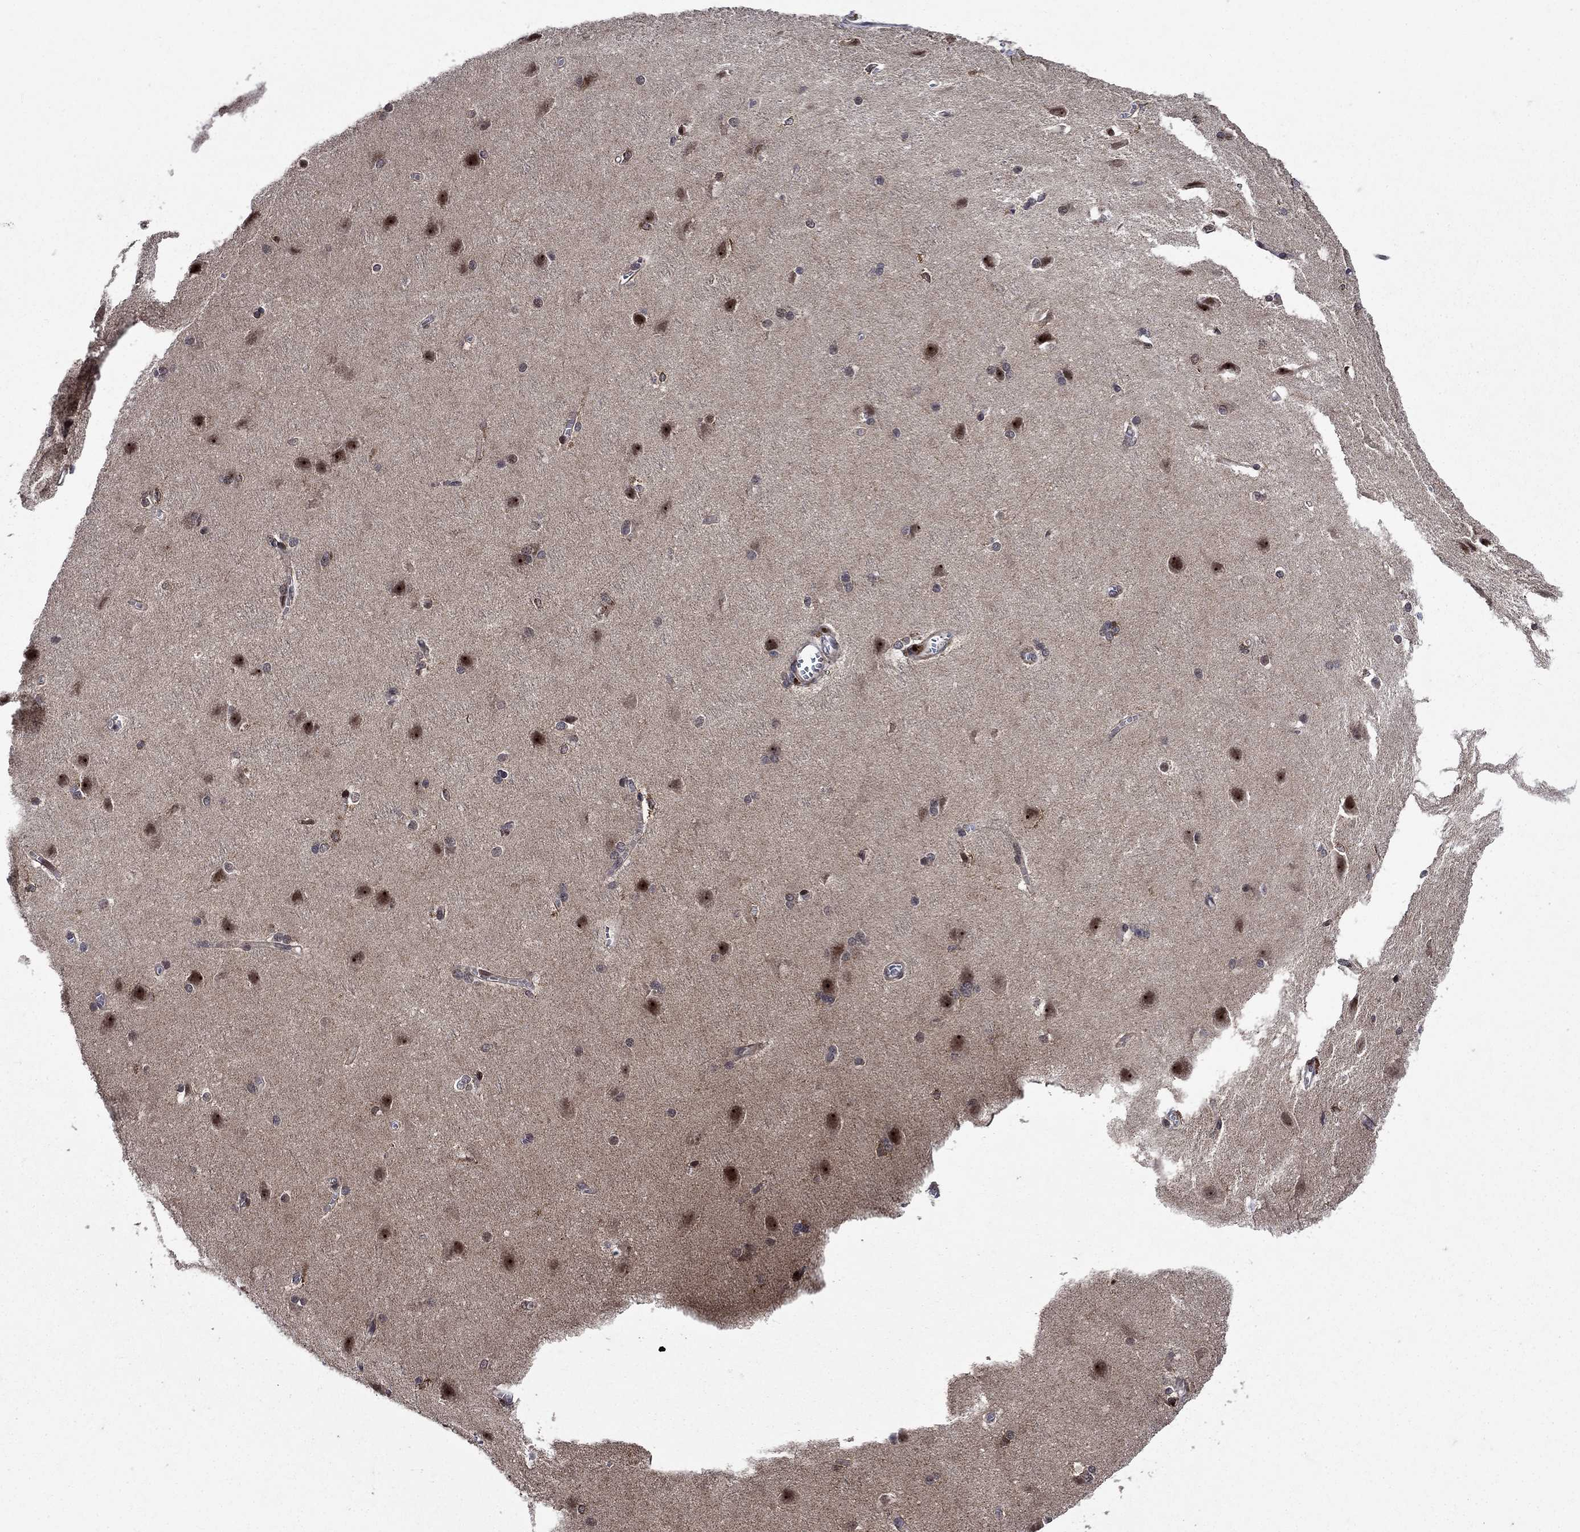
{"staining": {"intensity": "negative", "quantity": "none", "location": "none"}, "tissue": "cerebral cortex", "cell_type": "Endothelial cells", "image_type": "normal", "snomed": [{"axis": "morphology", "description": "Normal tissue, NOS"}, {"axis": "topography", "description": "Cerebral cortex"}], "caption": "High power microscopy micrograph of an immunohistochemistry photomicrograph of unremarkable cerebral cortex, revealing no significant expression in endothelial cells.", "gene": "AGTPBP1", "patient": {"sex": "male", "age": 37}}